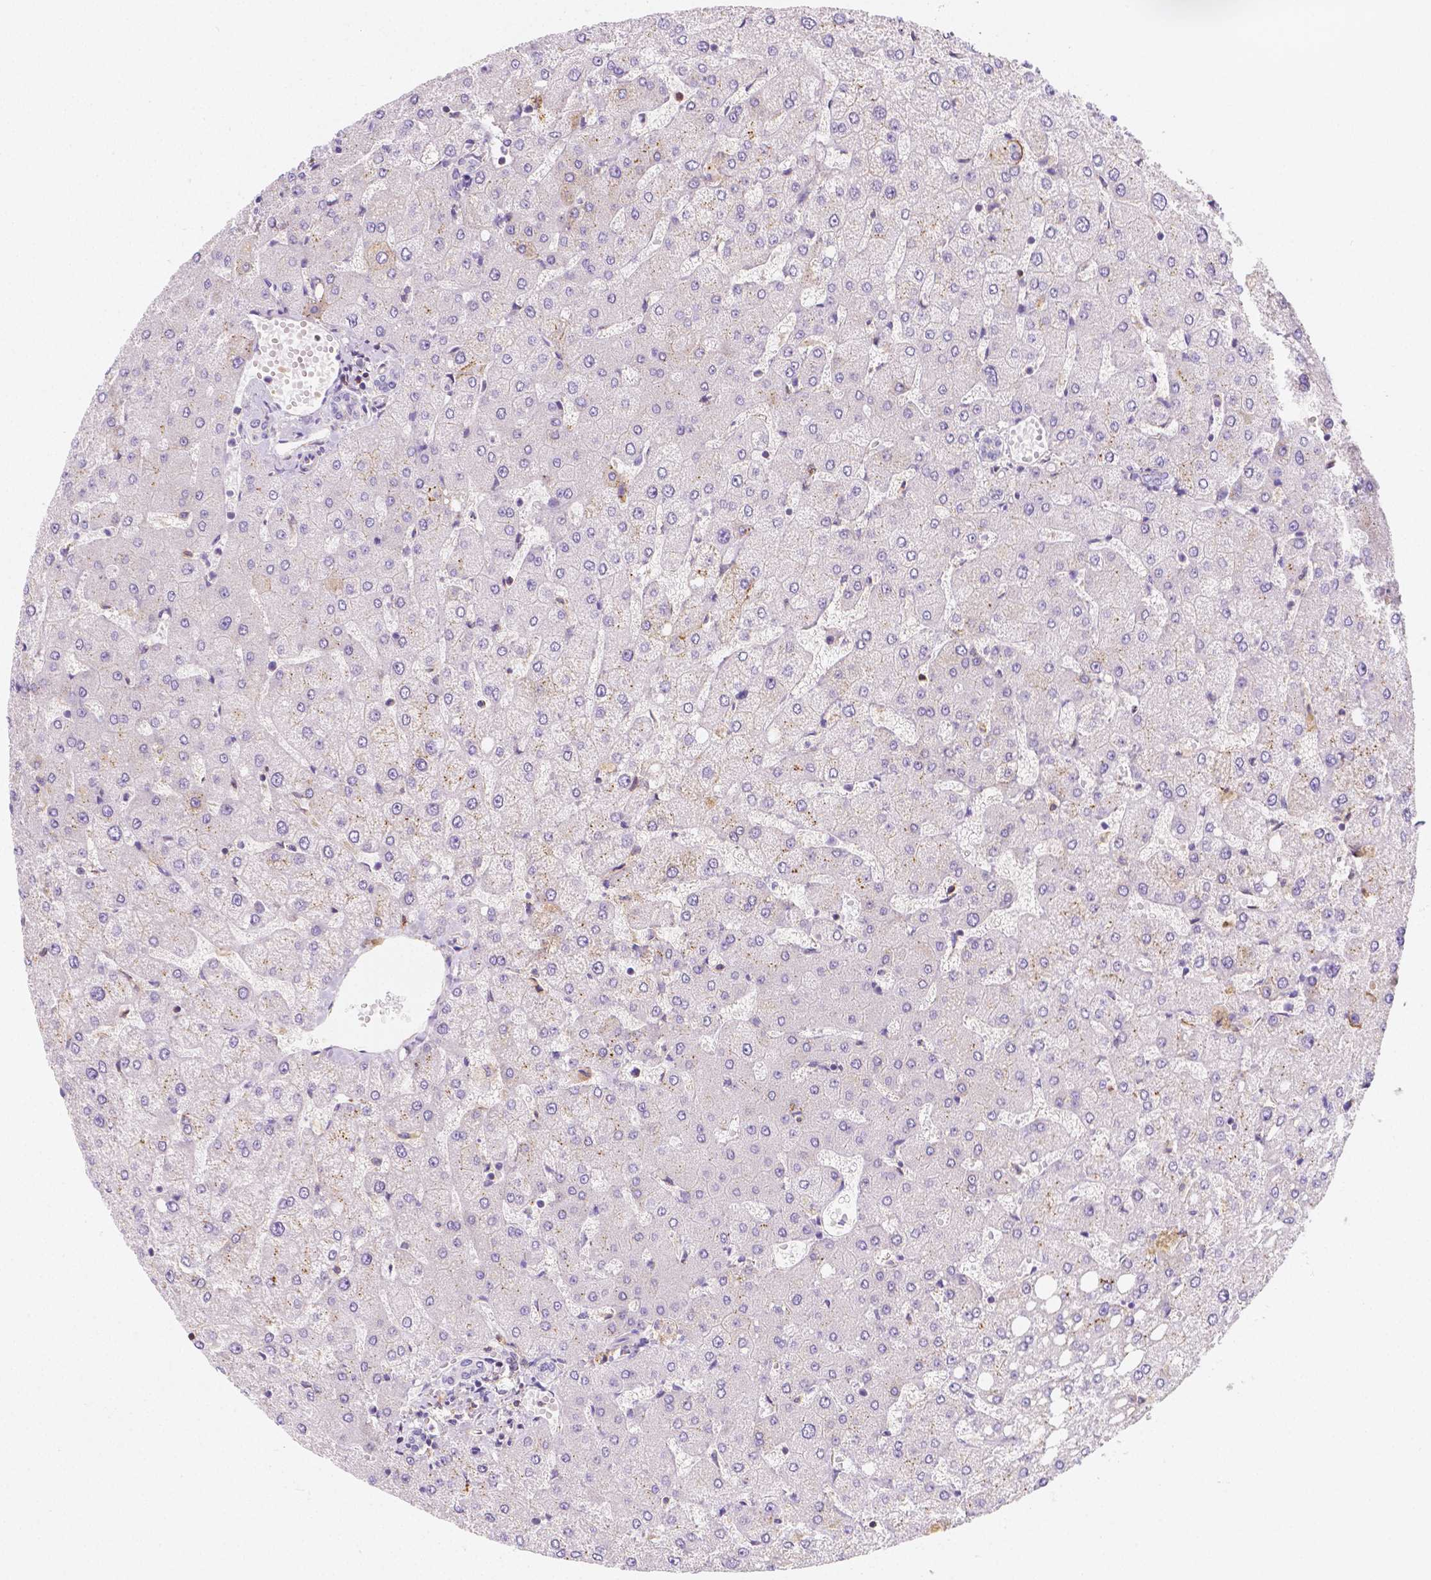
{"staining": {"intensity": "negative", "quantity": "none", "location": "none"}, "tissue": "liver", "cell_type": "Cholangiocytes", "image_type": "normal", "snomed": [{"axis": "morphology", "description": "Normal tissue, NOS"}, {"axis": "topography", "description": "Liver"}], "caption": "A micrograph of human liver is negative for staining in cholangiocytes. Nuclei are stained in blue.", "gene": "GABRD", "patient": {"sex": "female", "age": 54}}